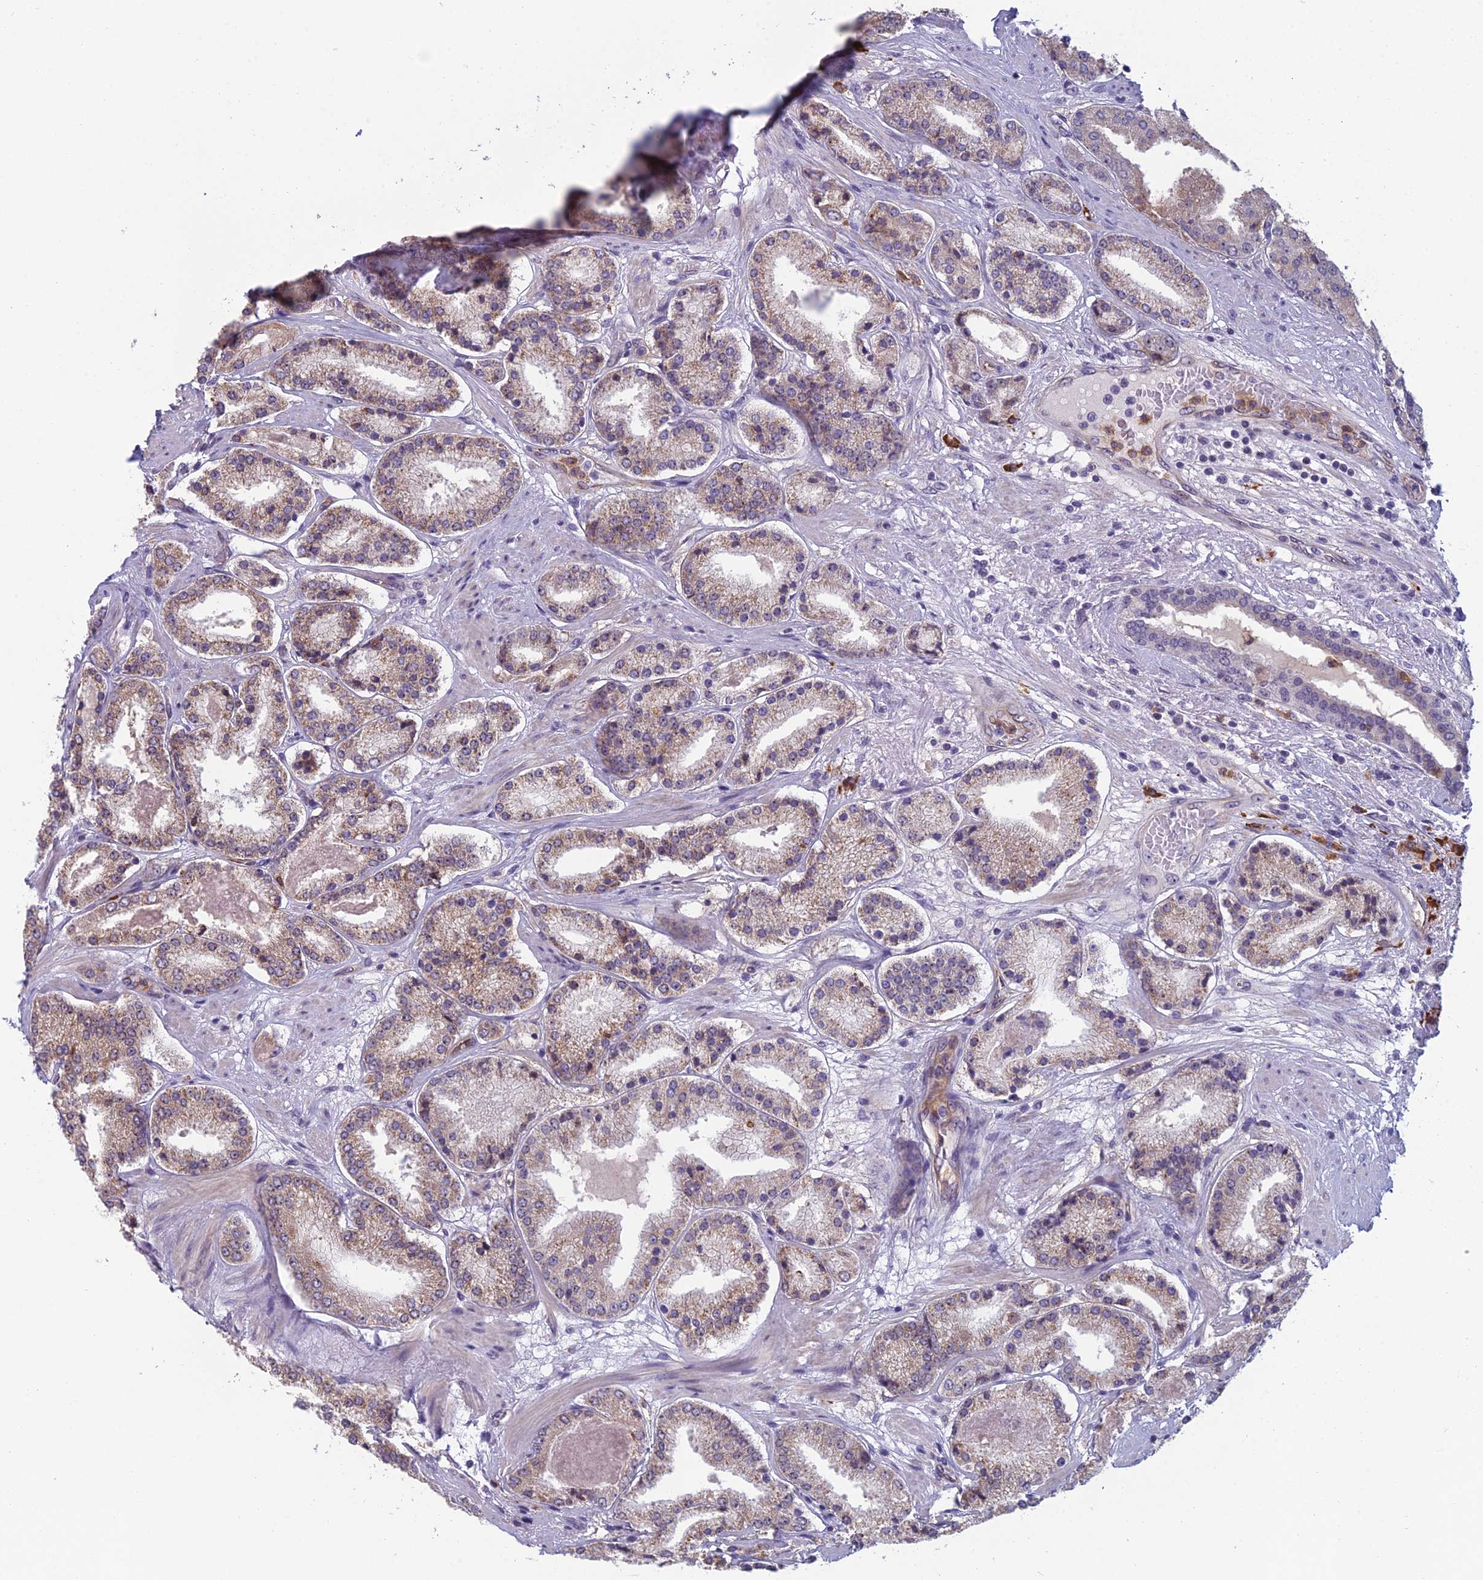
{"staining": {"intensity": "weak", "quantity": ">75%", "location": "cytoplasmic/membranous,nuclear"}, "tissue": "prostate cancer", "cell_type": "Tumor cells", "image_type": "cancer", "snomed": [{"axis": "morphology", "description": "Adenocarcinoma, High grade"}, {"axis": "topography", "description": "Prostate"}], "caption": "Prostate adenocarcinoma (high-grade) stained with immunohistochemistry demonstrates weak cytoplasmic/membranous and nuclear staining in about >75% of tumor cells.", "gene": "NOC2L", "patient": {"sex": "male", "age": 63}}